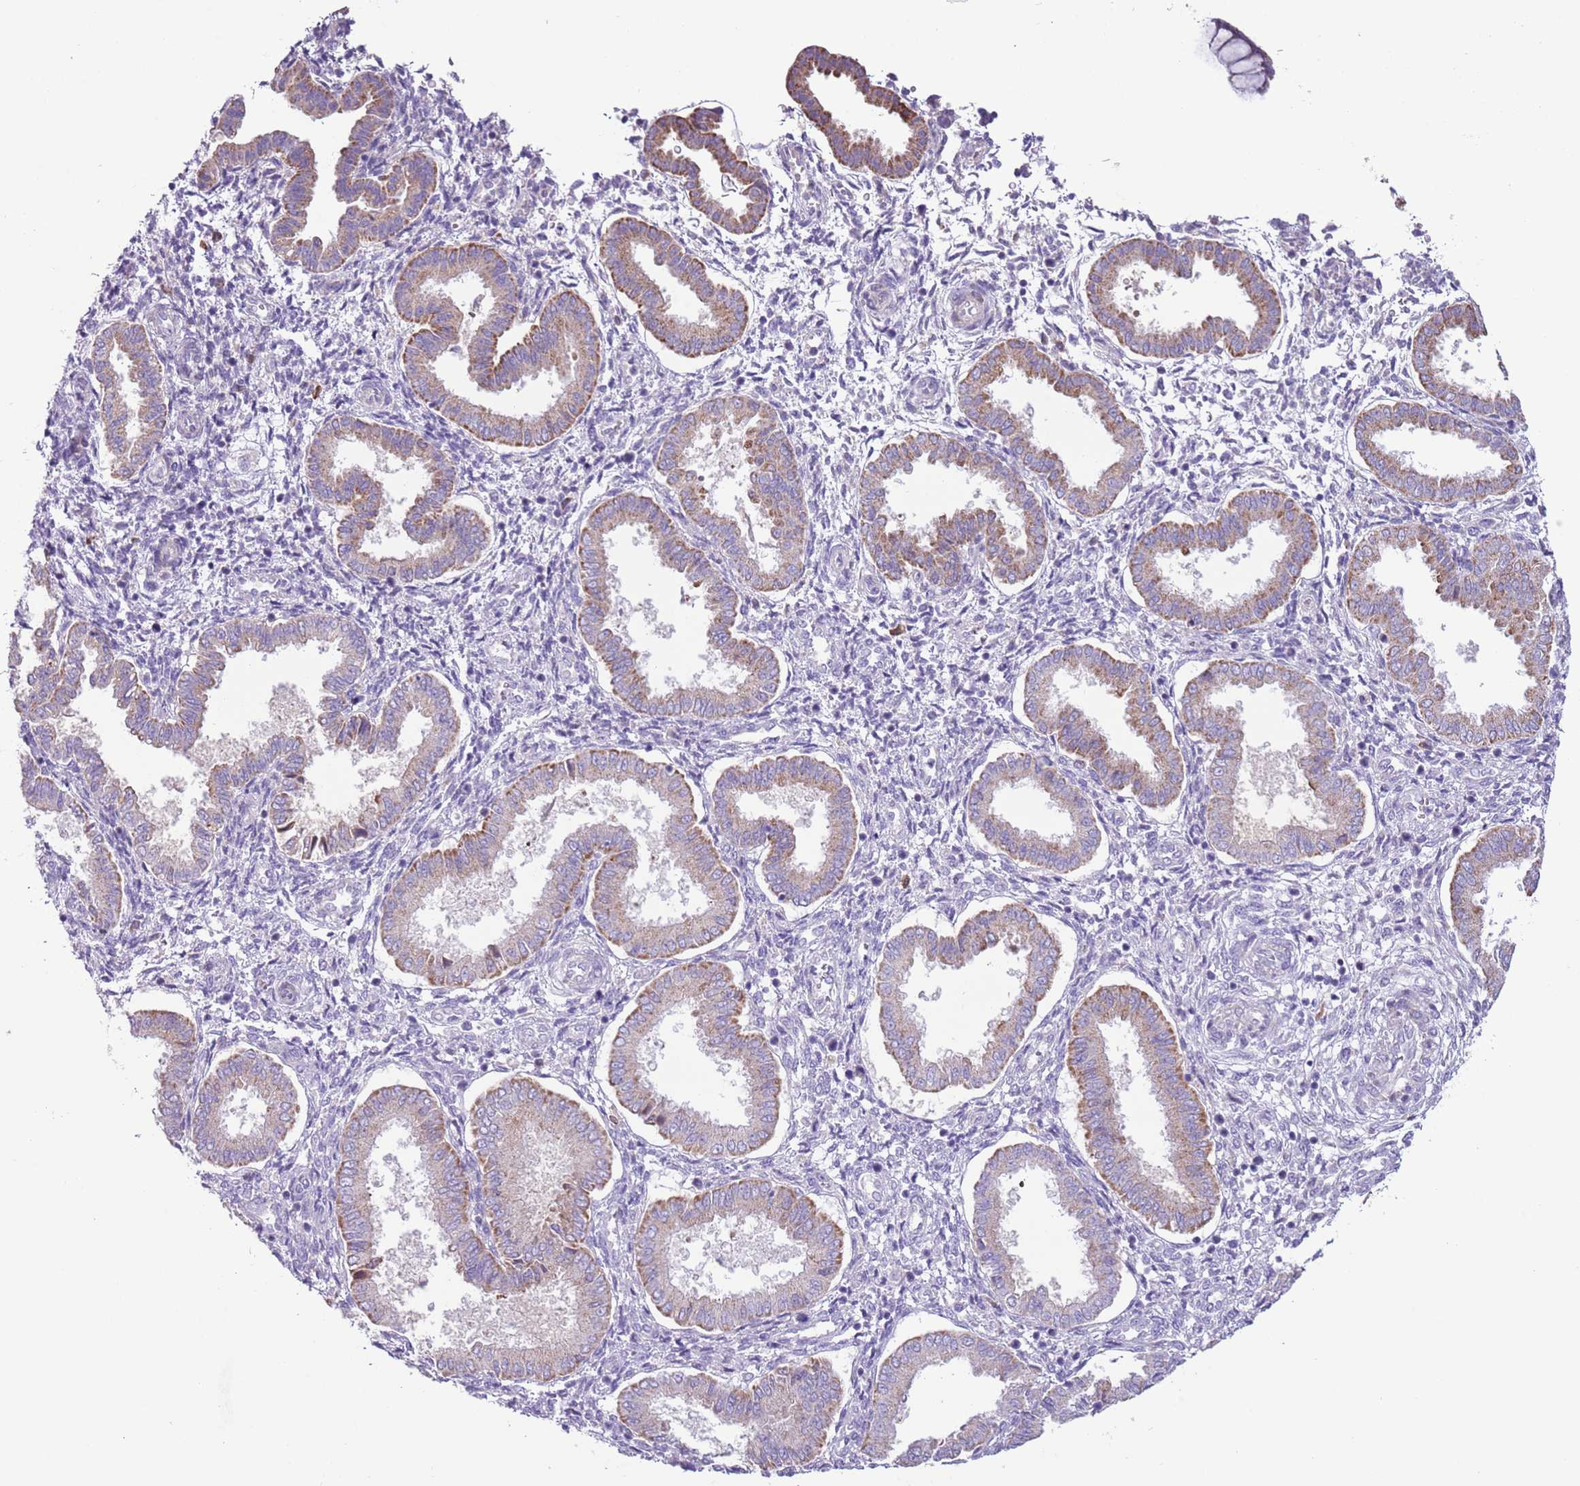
{"staining": {"intensity": "negative", "quantity": "none", "location": "none"}, "tissue": "endometrium", "cell_type": "Cells in endometrial stroma", "image_type": "normal", "snomed": [{"axis": "morphology", "description": "Normal tissue, NOS"}, {"axis": "topography", "description": "Endometrium"}], "caption": "Endometrium was stained to show a protein in brown. There is no significant expression in cells in endometrial stroma. (Immunohistochemistry, brightfield microscopy, high magnification).", "gene": "ZNF697", "patient": {"sex": "female", "age": 24}}